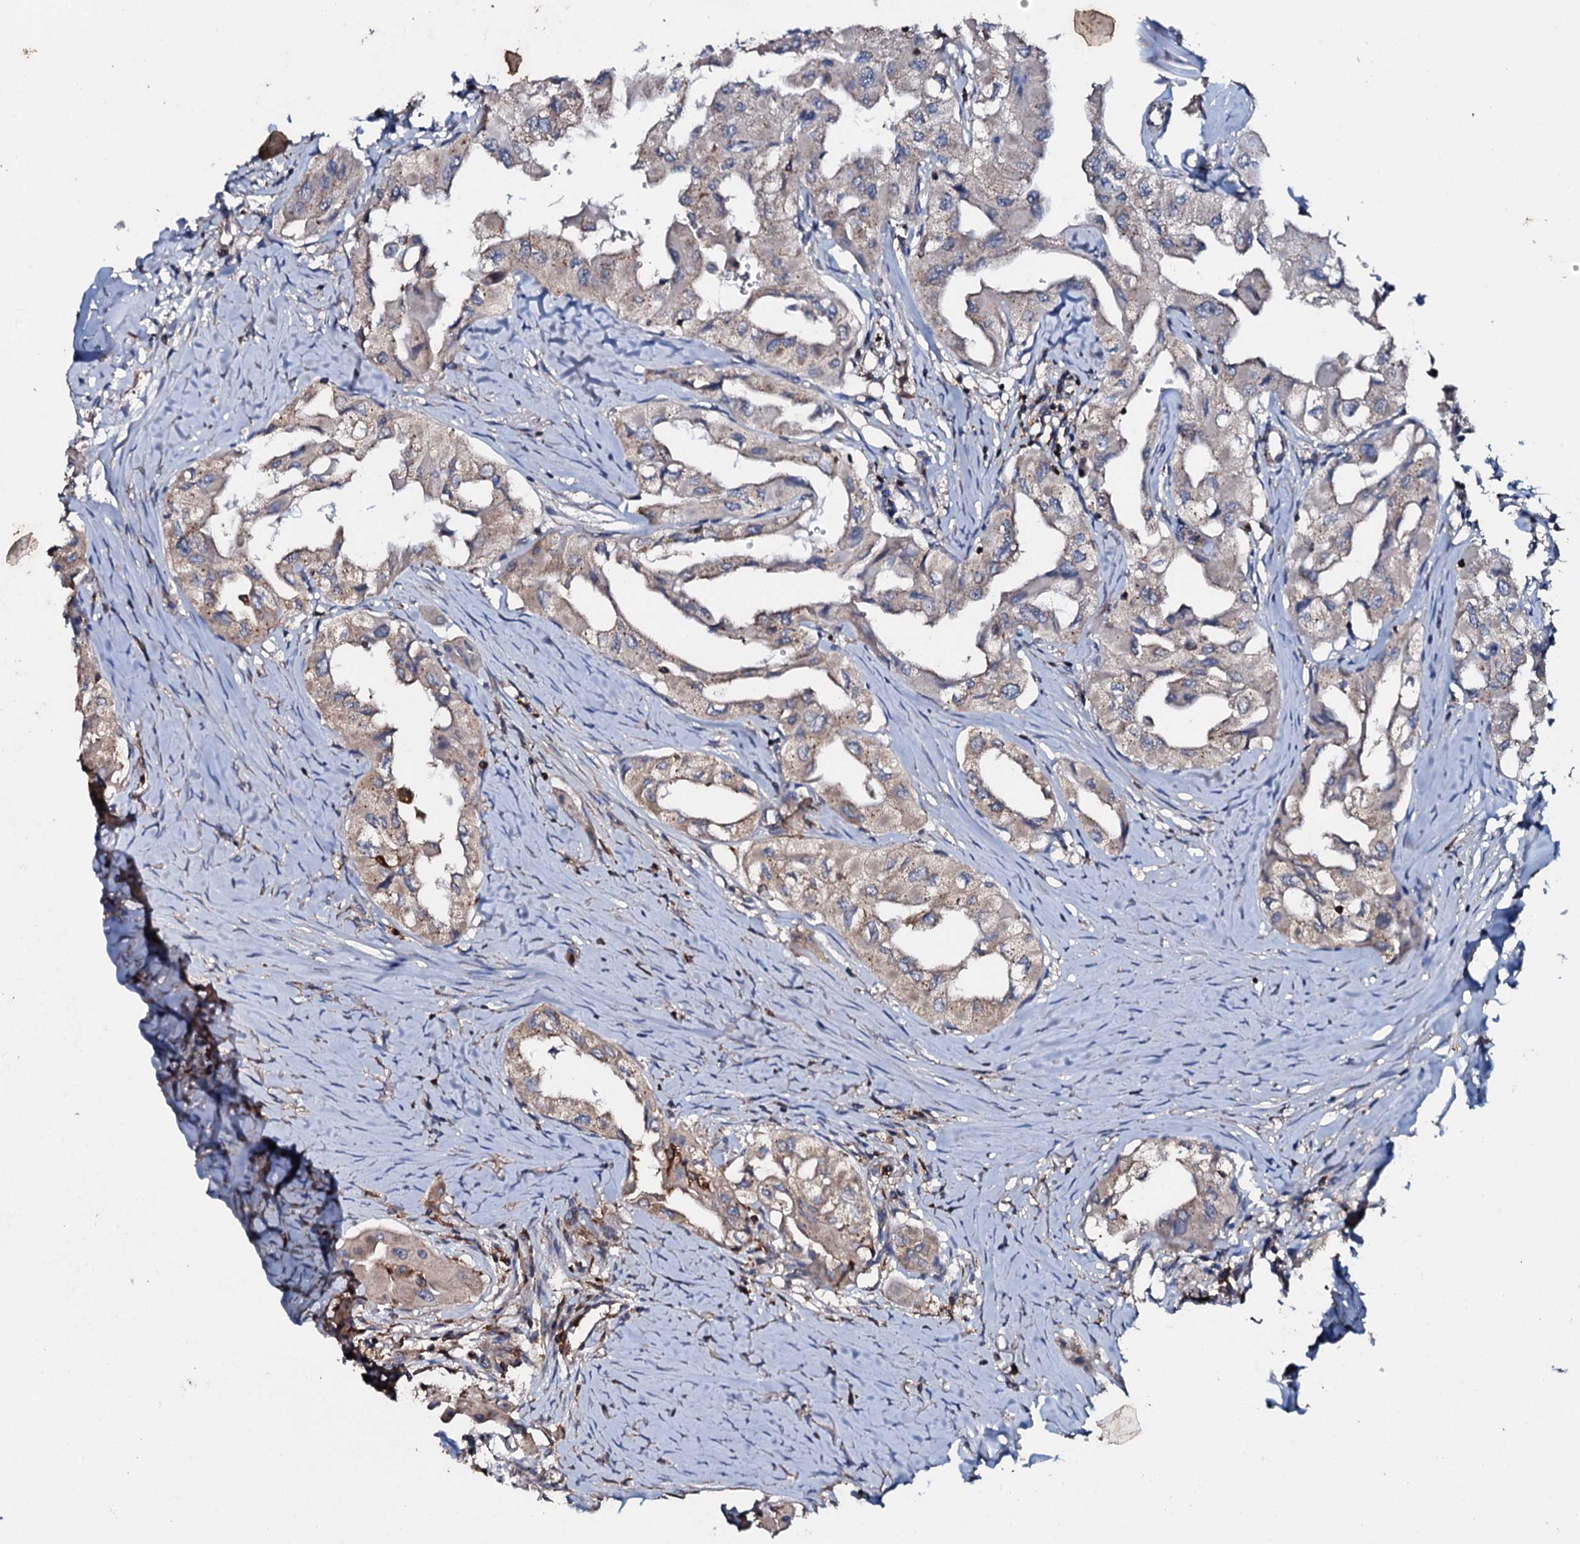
{"staining": {"intensity": "weak", "quantity": "25%-75%", "location": "cytoplasmic/membranous"}, "tissue": "thyroid cancer", "cell_type": "Tumor cells", "image_type": "cancer", "snomed": [{"axis": "morphology", "description": "Papillary adenocarcinoma, NOS"}, {"axis": "topography", "description": "Thyroid gland"}], "caption": "Immunohistochemical staining of human thyroid cancer (papillary adenocarcinoma) demonstrates low levels of weak cytoplasmic/membranous expression in about 25%-75% of tumor cells. The protein is shown in brown color, while the nuclei are stained blue.", "gene": "GRK2", "patient": {"sex": "female", "age": 59}}